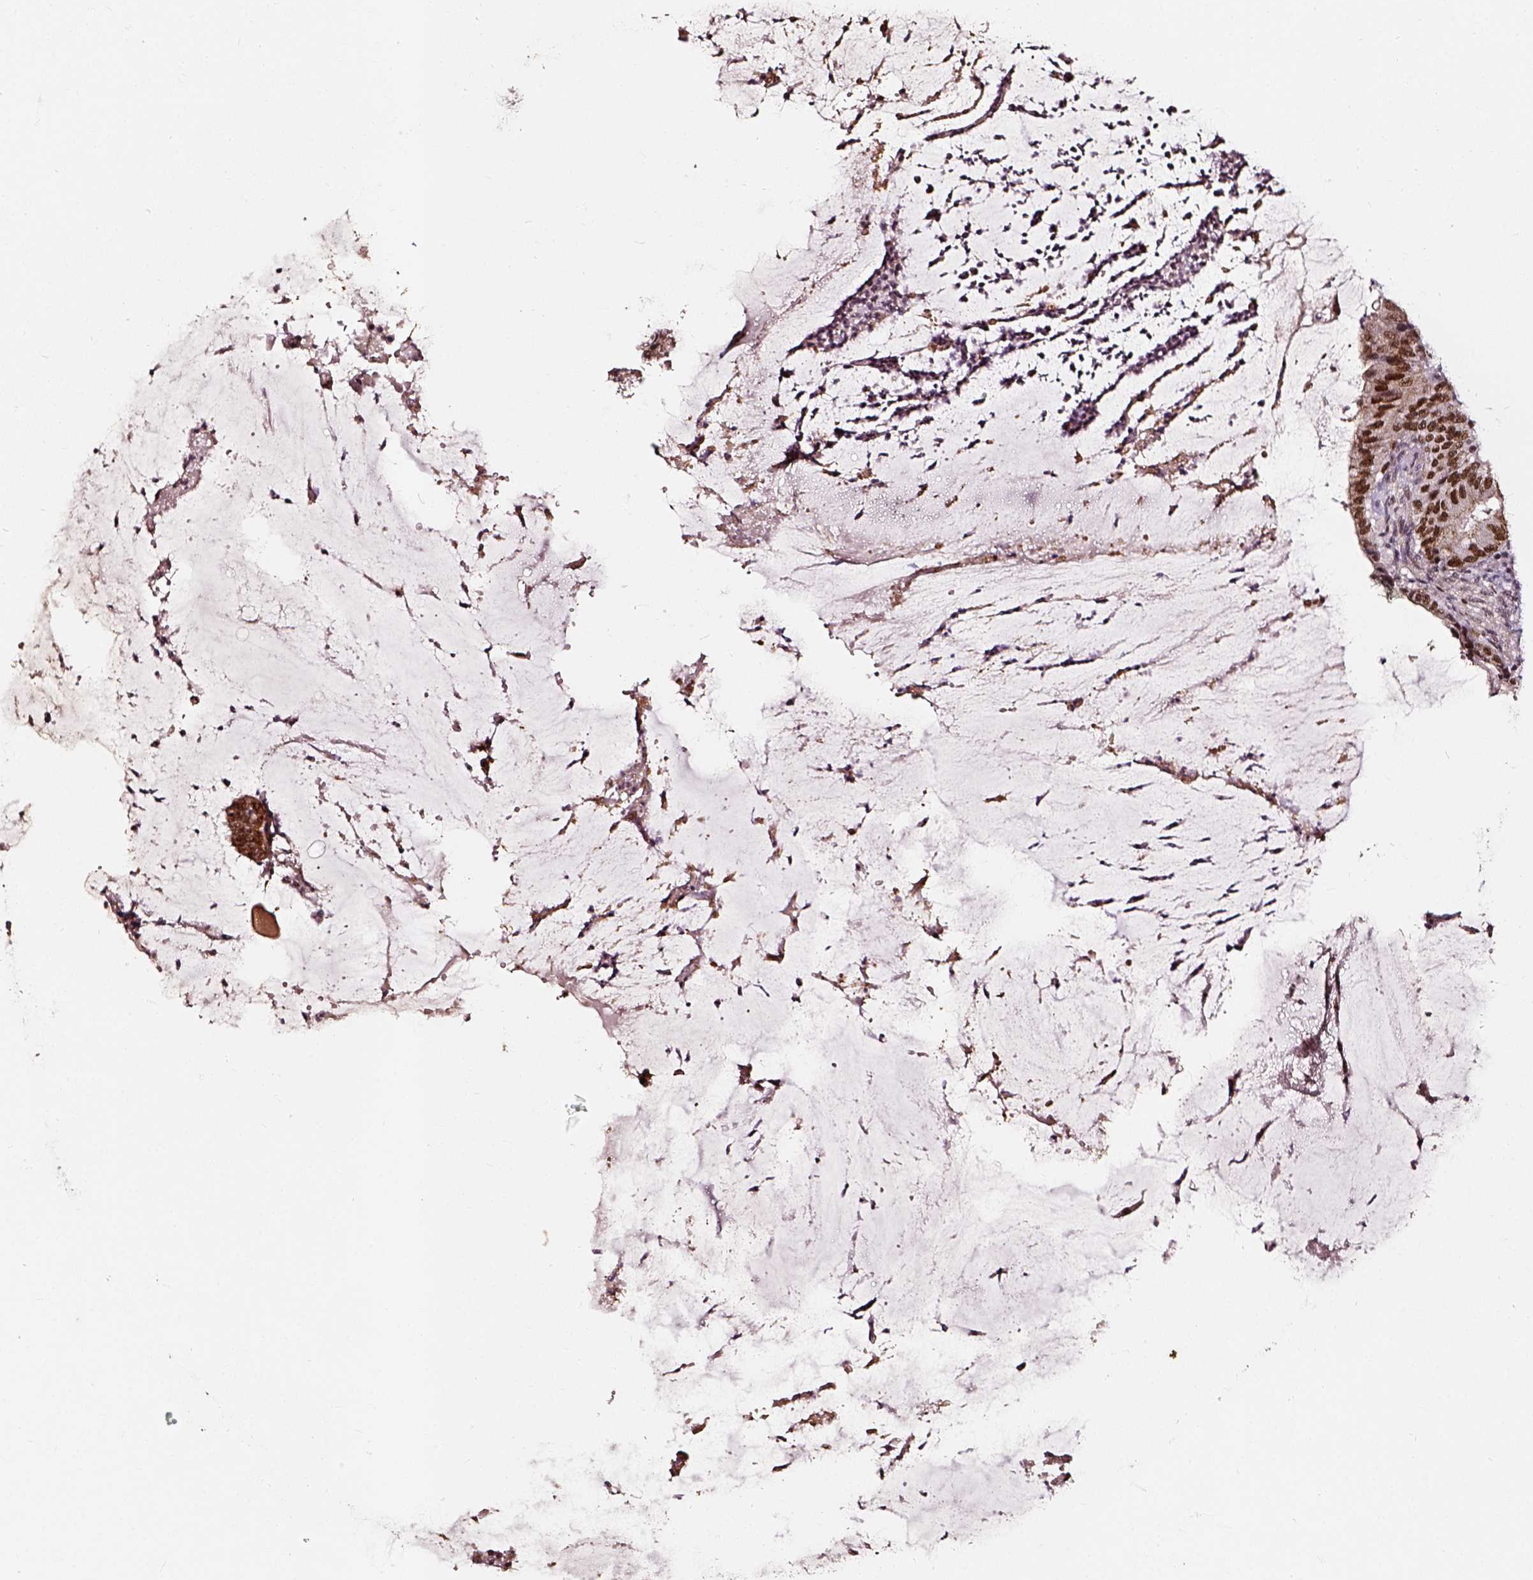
{"staining": {"intensity": "moderate", "quantity": ">75%", "location": "nuclear"}, "tissue": "colorectal cancer", "cell_type": "Tumor cells", "image_type": "cancer", "snomed": [{"axis": "morphology", "description": "Adenocarcinoma, NOS"}, {"axis": "topography", "description": "Colon"}], "caption": "About >75% of tumor cells in colorectal adenocarcinoma reveal moderate nuclear protein positivity as visualized by brown immunohistochemical staining.", "gene": "NACC1", "patient": {"sex": "female", "age": 43}}